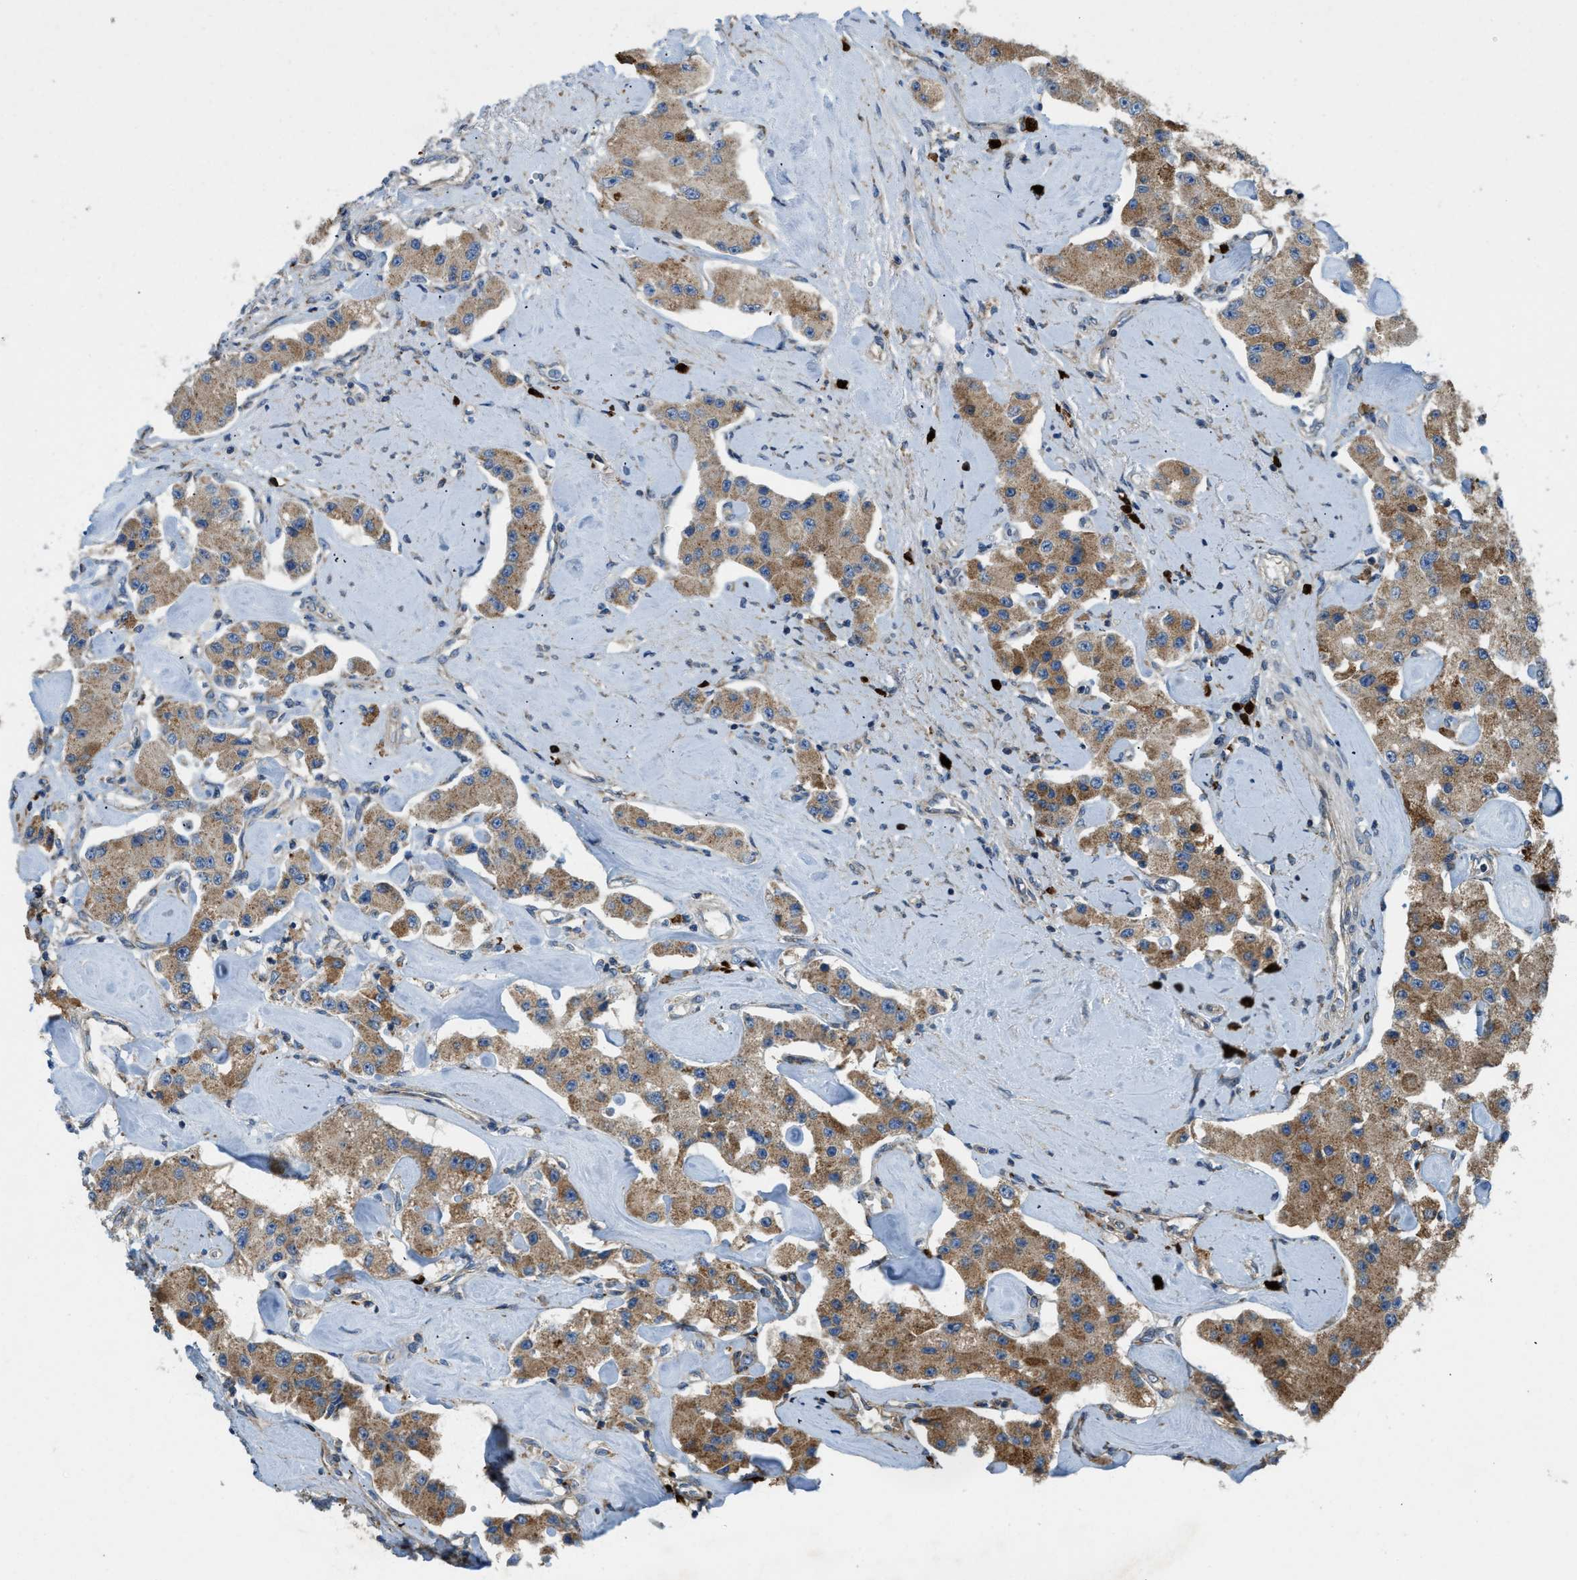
{"staining": {"intensity": "moderate", "quantity": ">75%", "location": "cytoplasmic/membranous"}, "tissue": "carcinoid", "cell_type": "Tumor cells", "image_type": "cancer", "snomed": [{"axis": "morphology", "description": "Carcinoid, malignant, NOS"}, {"axis": "topography", "description": "Pancreas"}], "caption": "Protein expression analysis of carcinoid (malignant) shows moderate cytoplasmic/membranous staining in approximately >75% of tumor cells.", "gene": "TMEM68", "patient": {"sex": "male", "age": 41}}